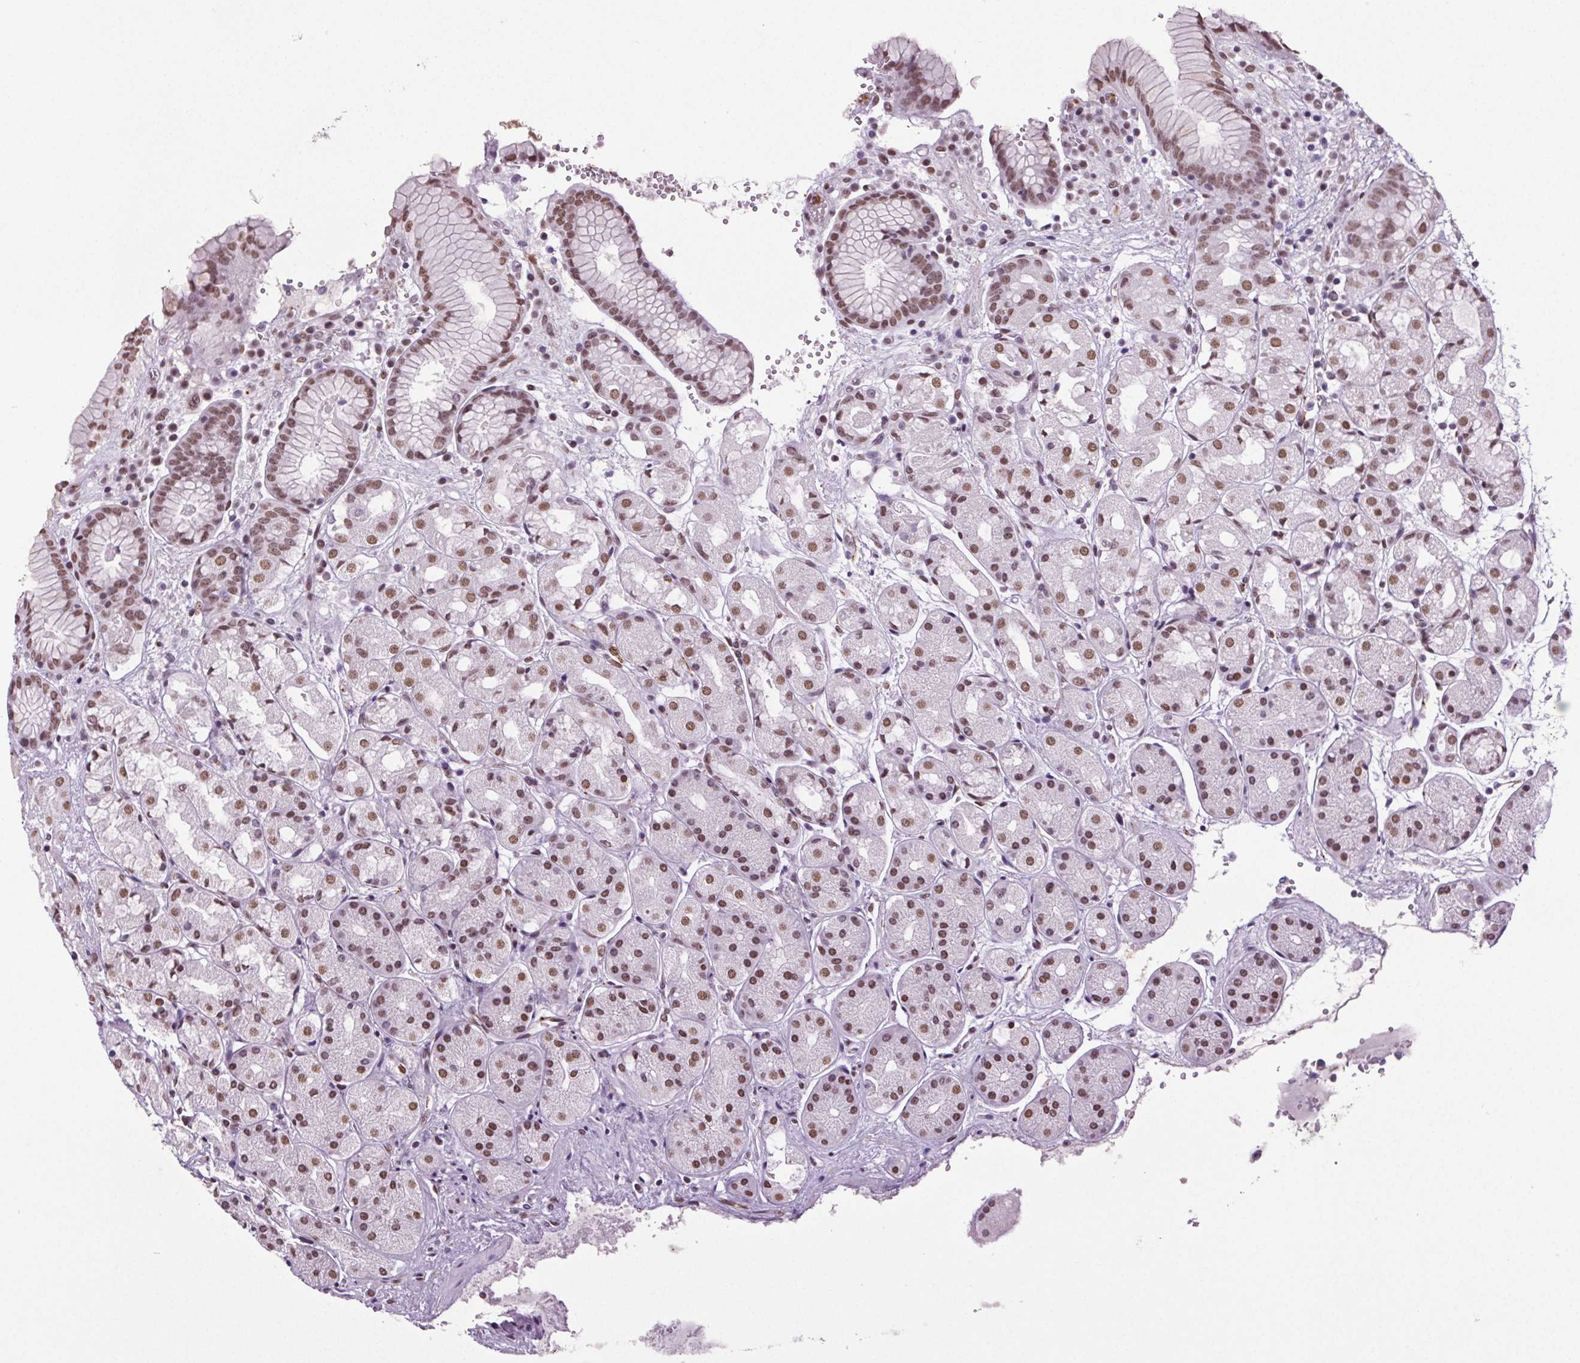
{"staining": {"intensity": "moderate", "quantity": "25%-75%", "location": "nuclear"}, "tissue": "stomach", "cell_type": "Glandular cells", "image_type": "normal", "snomed": [{"axis": "morphology", "description": "Normal tissue, NOS"}, {"axis": "topography", "description": "Stomach"}, {"axis": "topography", "description": "Stomach, lower"}], "caption": "Moderate nuclear expression is present in about 25%-75% of glandular cells in normal stomach.", "gene": "GP6", "patient": {"sex": "female", "age": 56}}